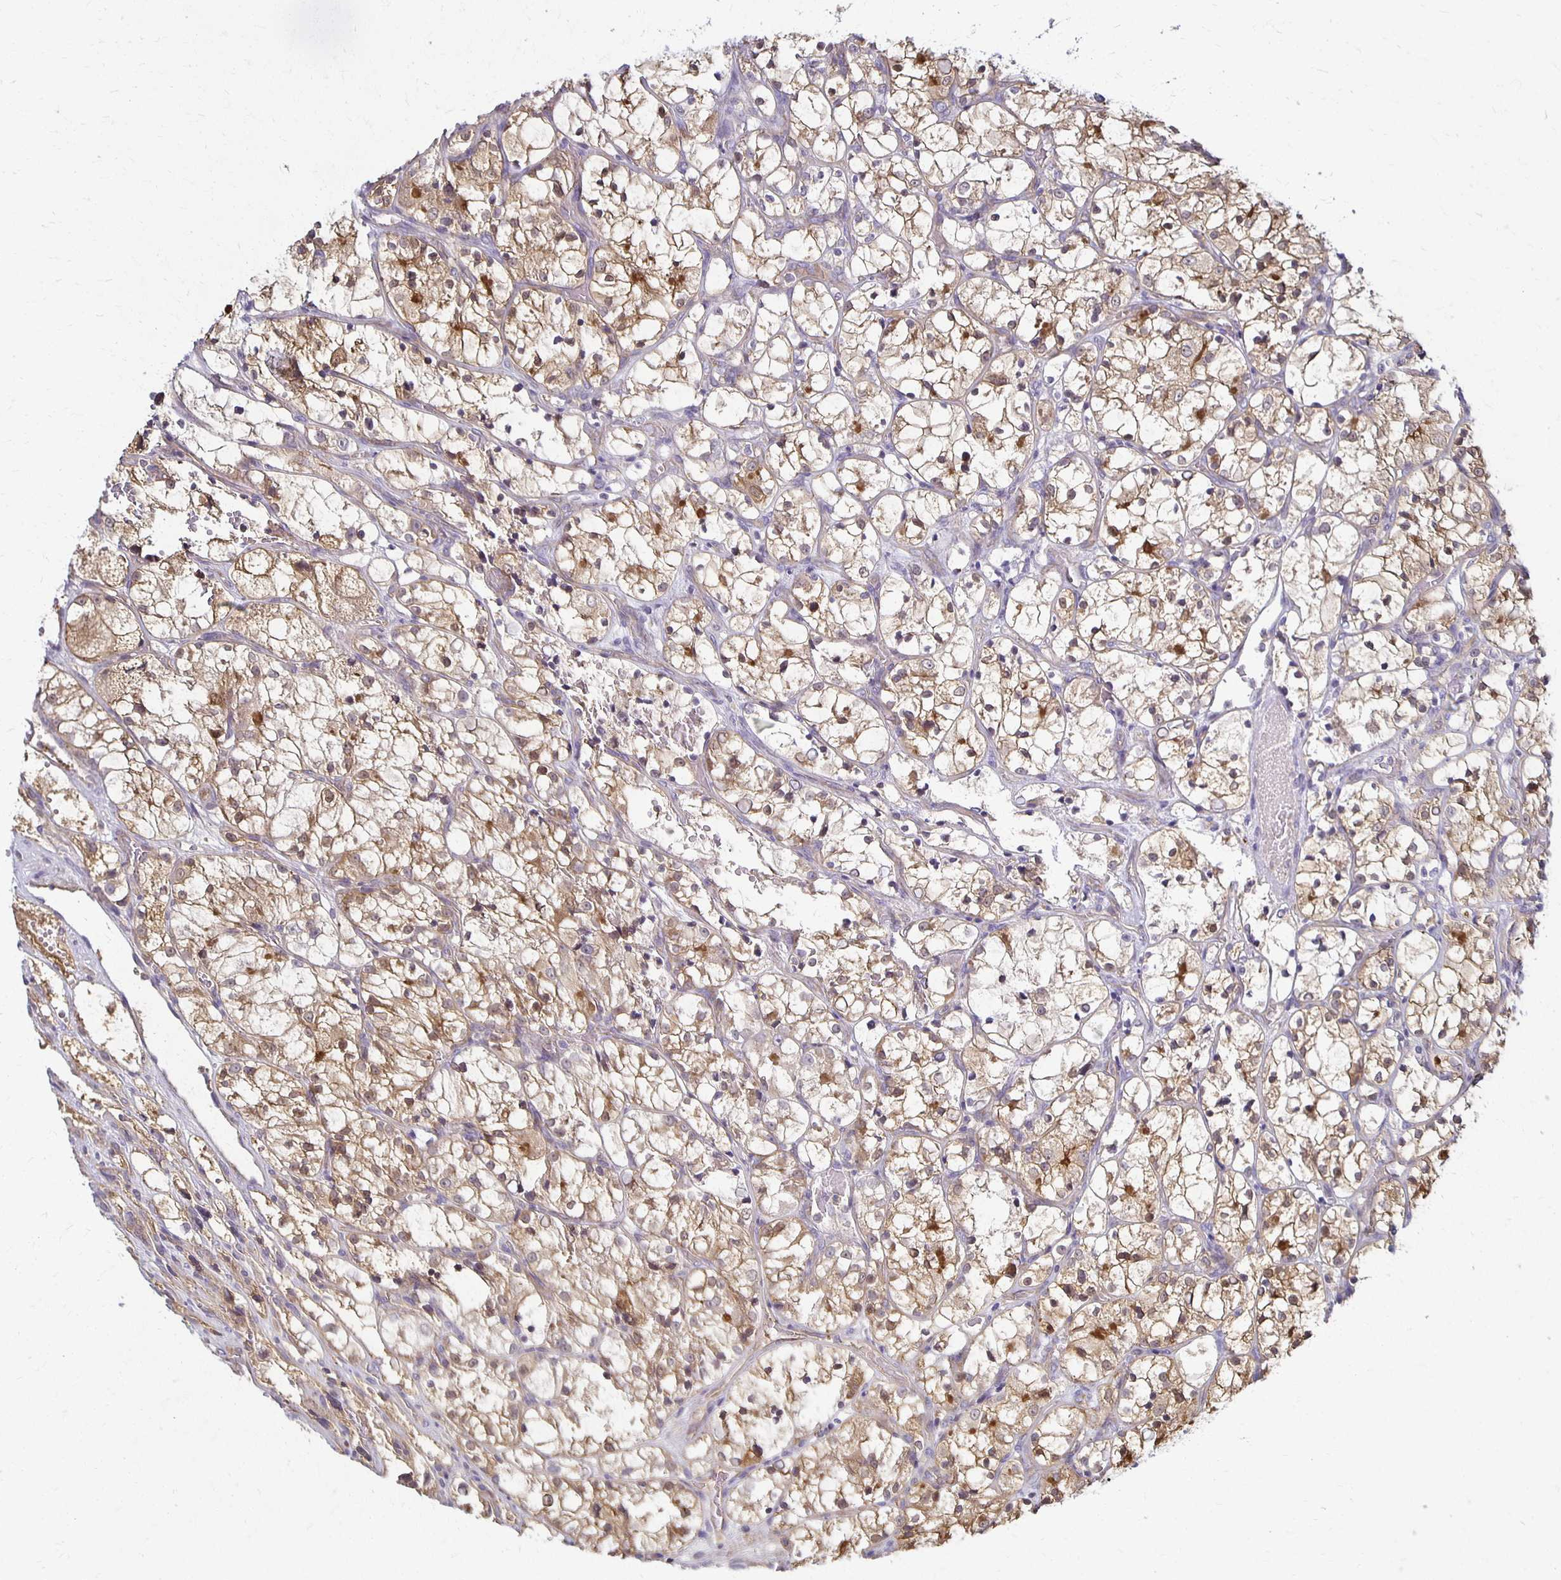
{"staining": {"intensity": "moderate", "quantity": ">75%", "location": "cytoplasmic/membranous"}, "tissue": "renal cancer", "cell_type": "Tumor cells", "image_type": "cancer", "snomed": [{"axis": "morphology", "description": "Adenocarcinoma, NOS"}, {"axis": "topography", "description": "Kidney"}], "caption": "About >75% of tumor cells in human renal adenocarcinoma demonstrate moderate cytoplasmic/membranous protein positivity as visualized by brown immunohistochemical staining.", "gene": "GPX4", "patient": {"sex": "female", "age": 69}}